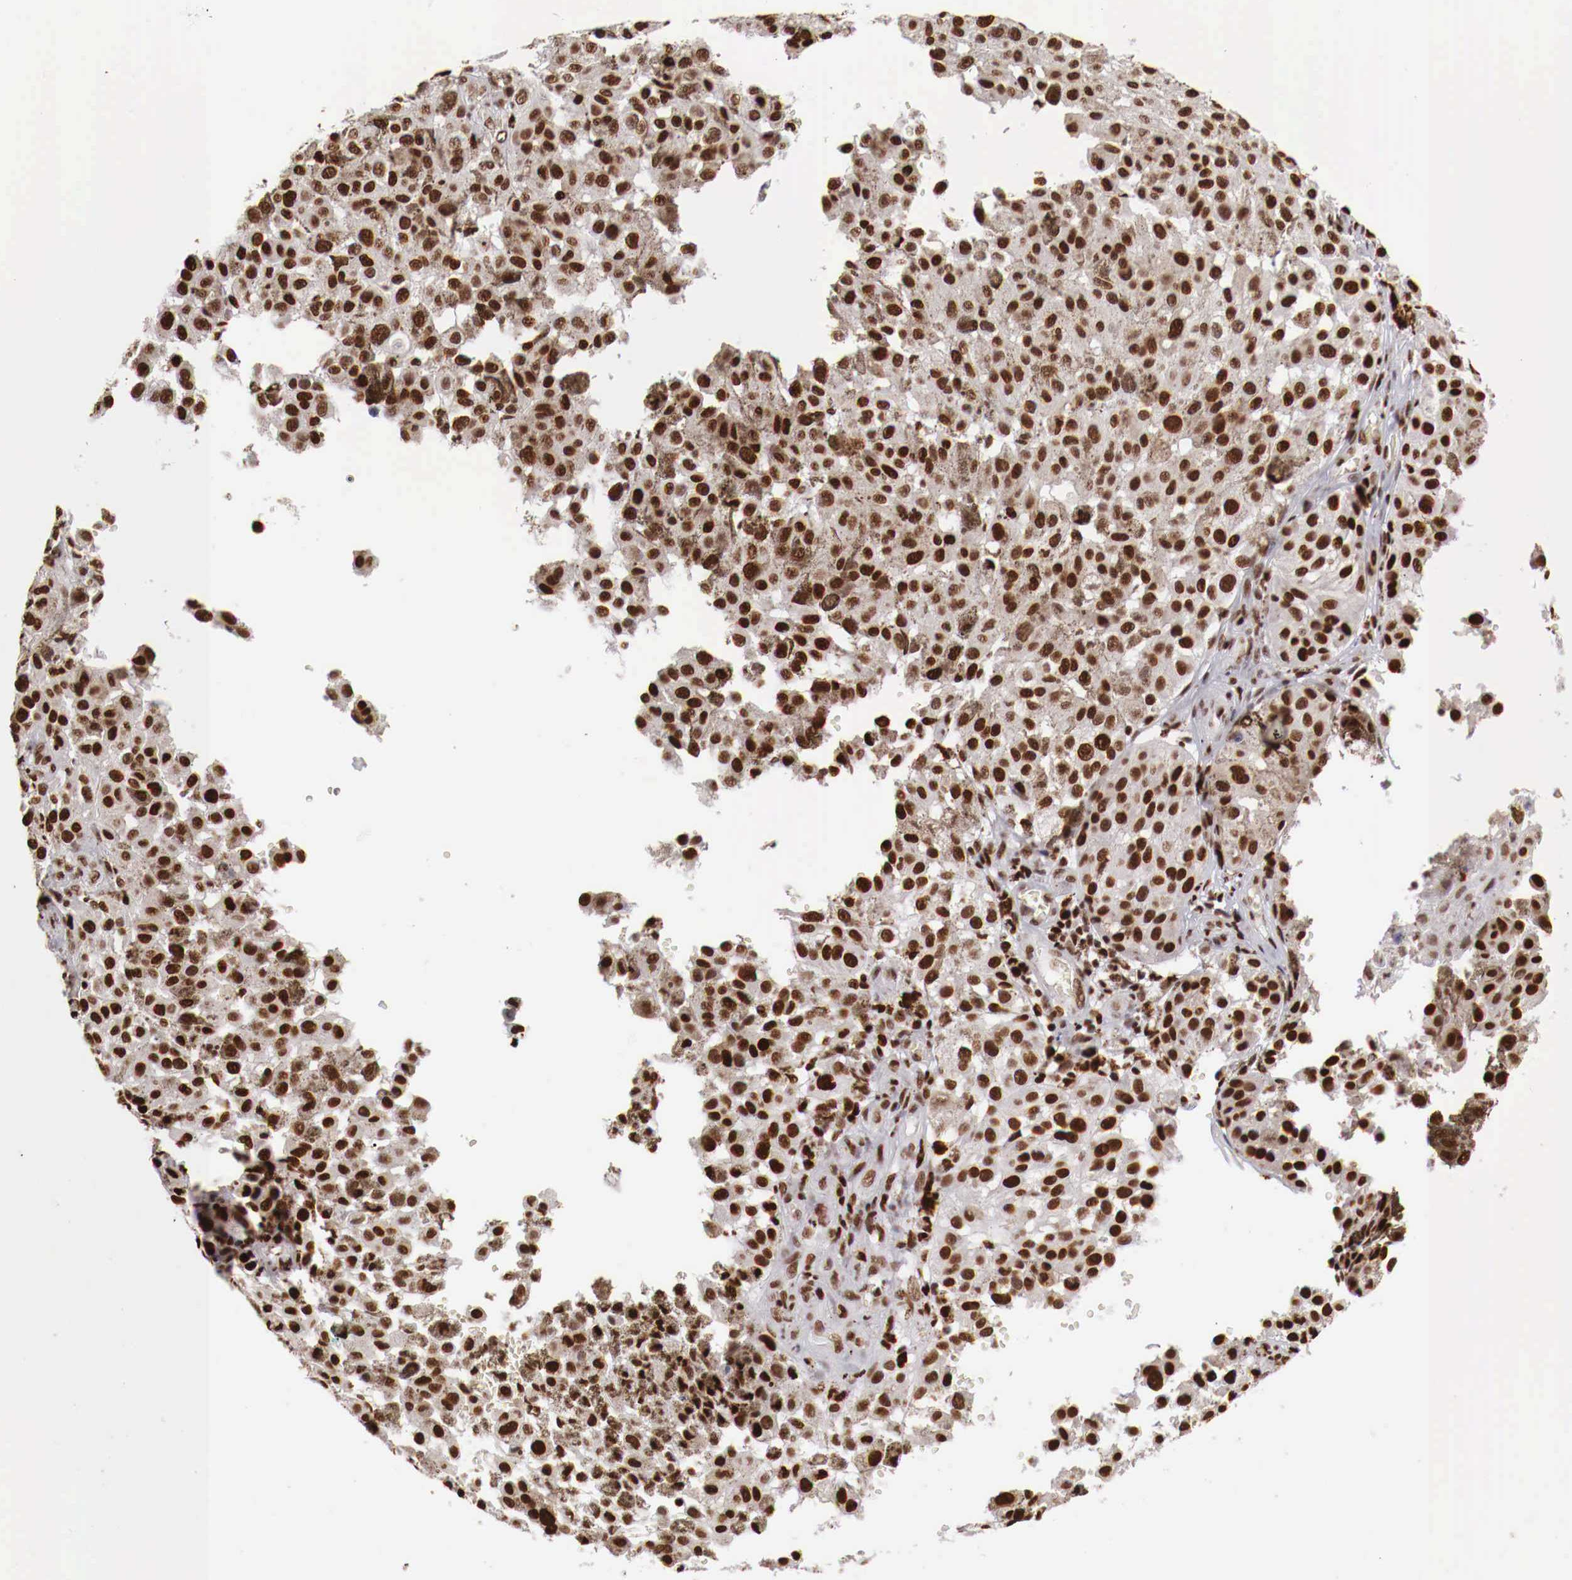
{"staining": {"intensity": "strong", "quantity": ">75%", "location": "nuclear"}, "tissue": "melanoma", "cell_type": "Tumor cells", "image_type": "cancer", "snomed": [{"axis": "morphology", "description": "Malignant melanoma, NOS"}, {"axis": "topography", "description": "Skin"}], "caption": "Tumor cells exhibit strong nuclear staining in approximately >75% of cells in melanoma.", "gene": "MAX", "patient": {"sex": "female", "age": 64}}